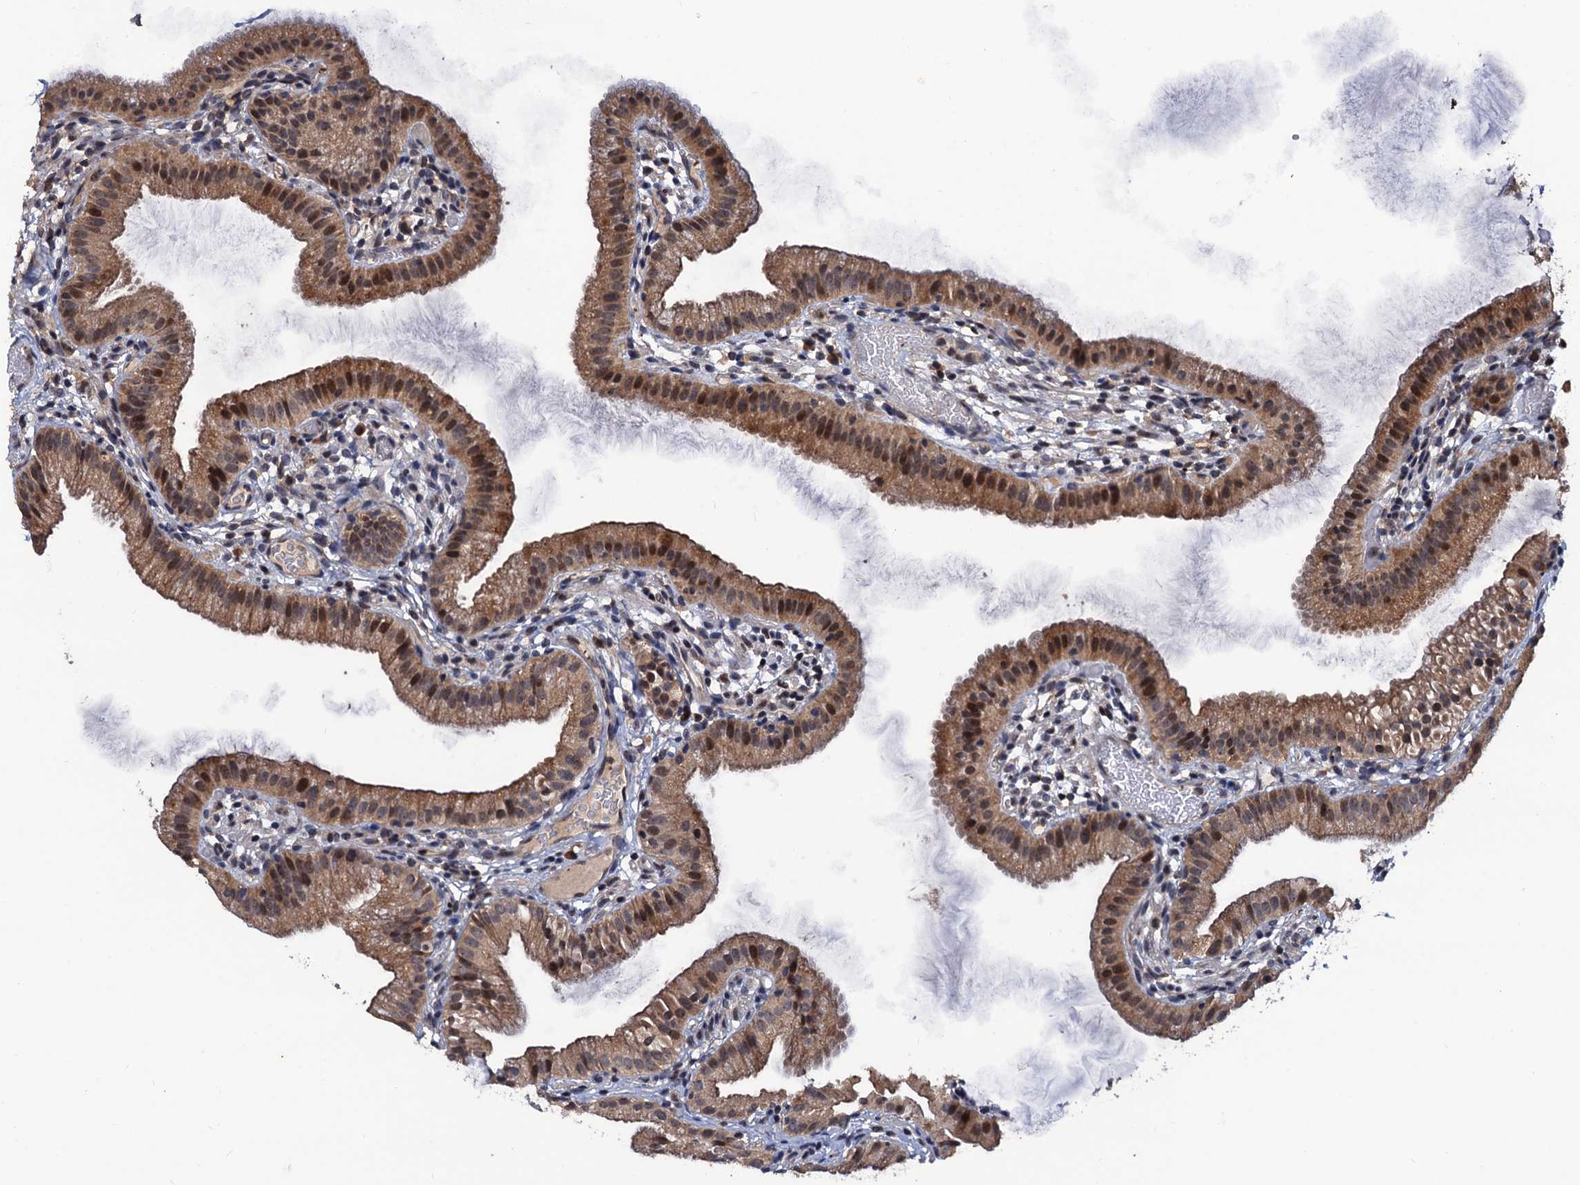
{"staining": {"intensity": "moderate", "quantity": ">75%", "location": "cytoplasmic/membranous,nuclear"}, "tissue": "gallbladder", "cell_type": "Glandular cells", "image_type": "normal", "snomed": [{"axis": "morphology", "description": "Normal tissue, NOS"}, {"axis": "topography", "description": "Gallbladder"}], "caption": "Immunohistochemical staining of benign gallbladder shows >75% levels of moderate cytoplasmic/membranous,nuclear protein expression in about >75% of glandular cells.", "gene": "LRRC63", "patient": {"sex": "female", "age": 46}}